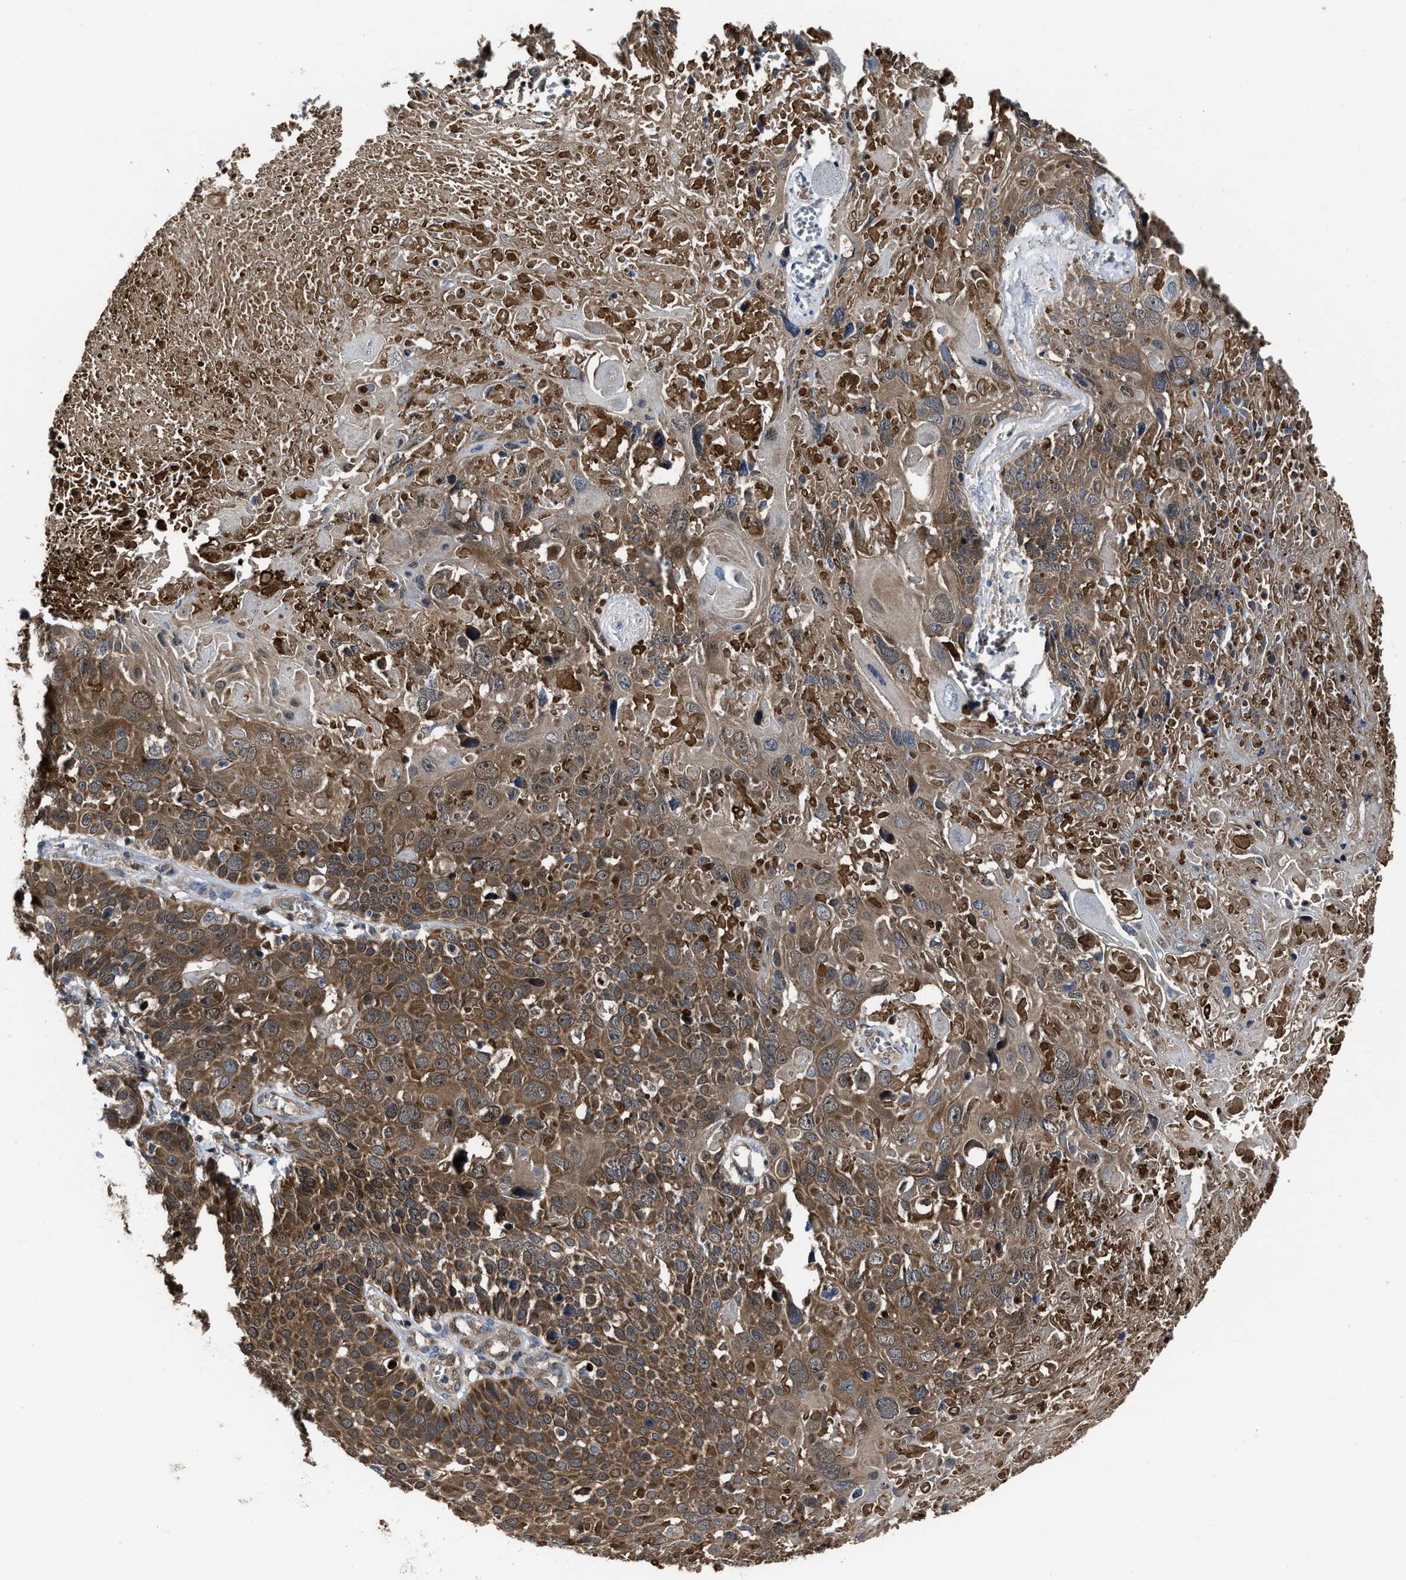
{"staining": {"intensity": "moderate", "quantity": ">75%", "location": "cytoplasmic/membranous"}, "tissue": "cervical cancer", "cell_type": "Tumor cells", "image_type": "cancer", "snomed": [{"axis": "morphology", "description": "Squamous cell carcinoma, NOS"}, {"axis": "topography", "description": "Cervix"}], "caption": "This image exhibits immunohistochemistry (IHC) staining of squamous cell carcinoma (cervical), with medium moderate cytoplasmic/membranous staining in about >75% of tumor cells.", "gene": "PASK", "patient": {"sex": "female", "age": 74}}